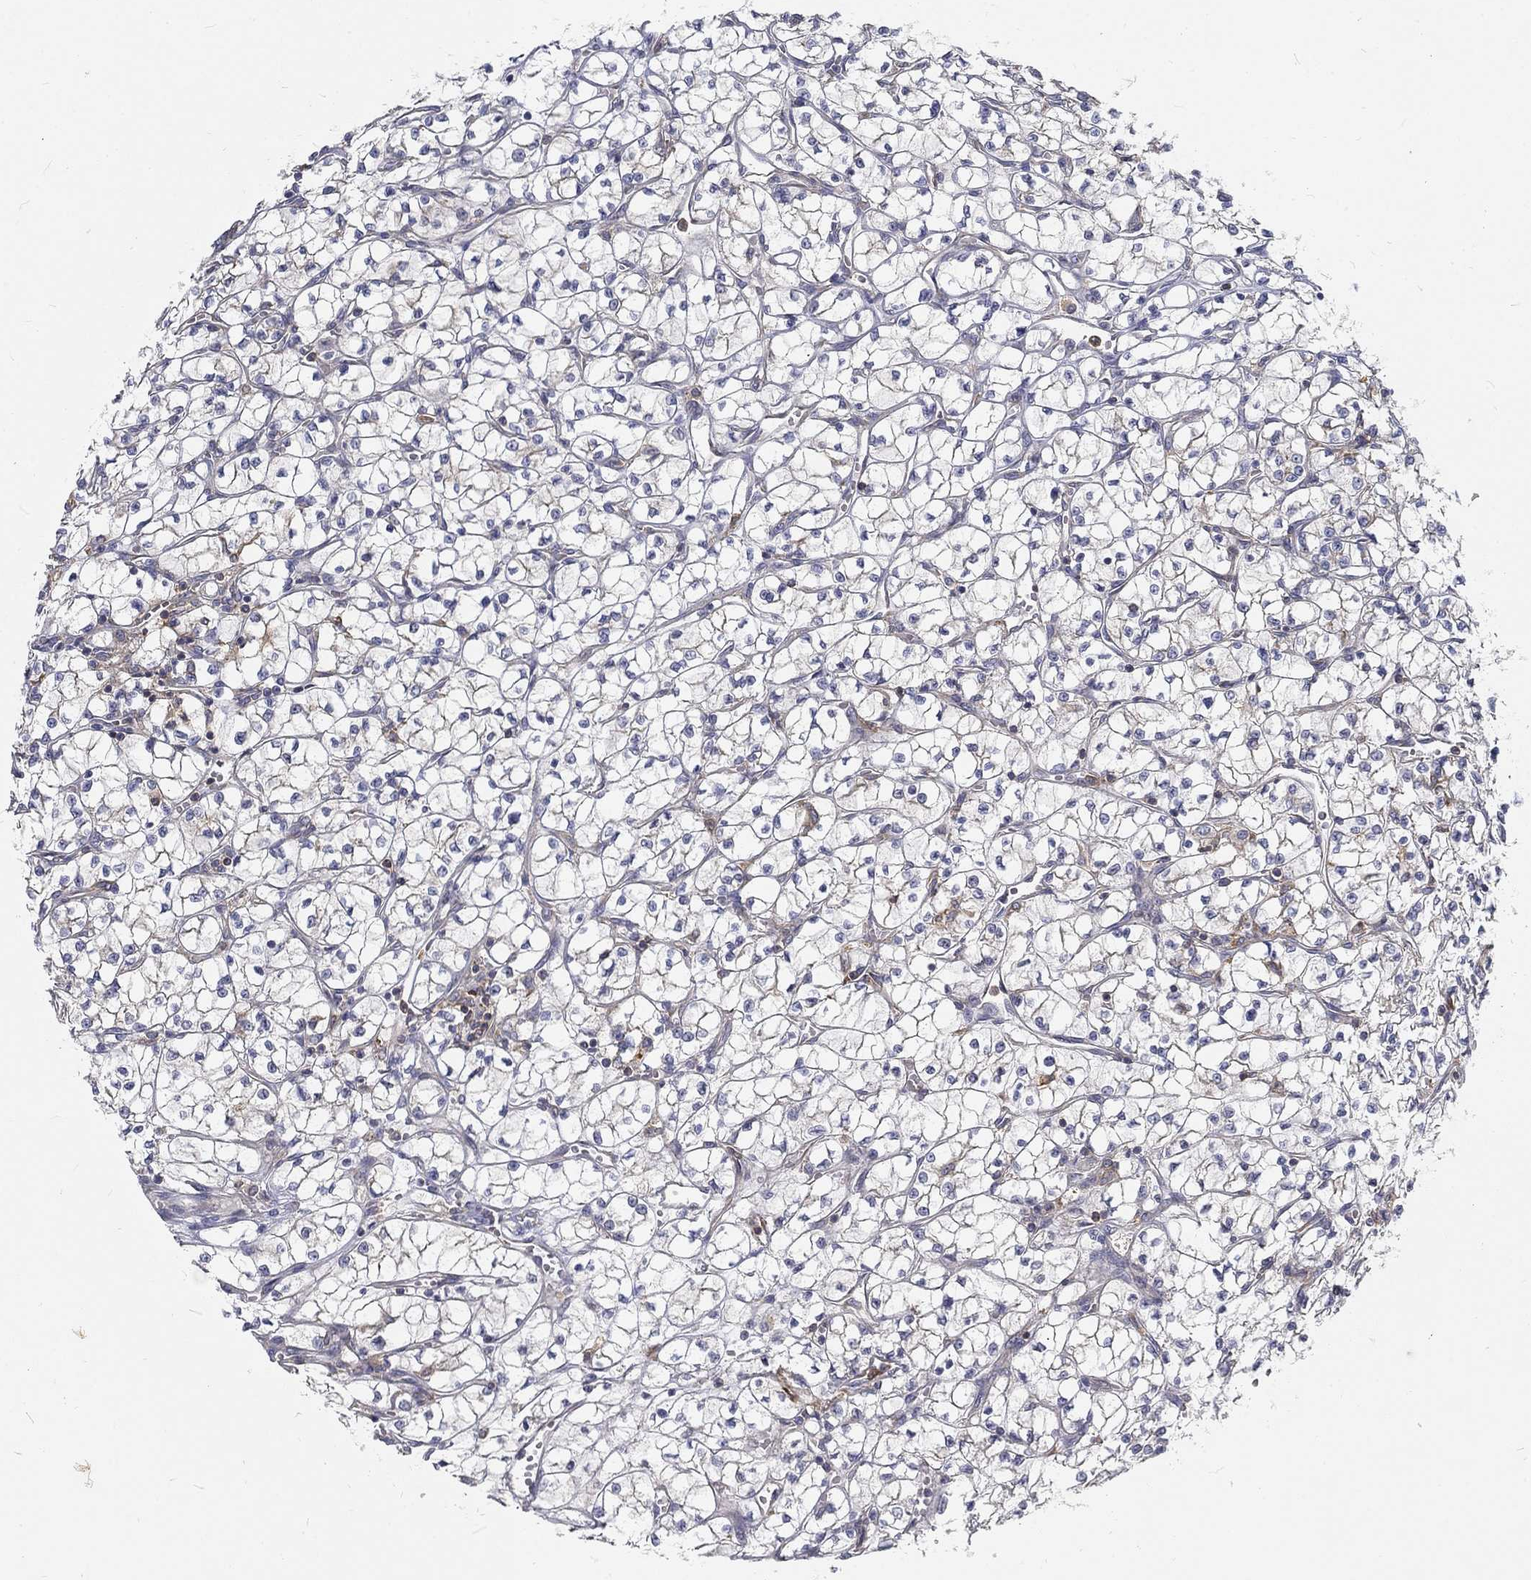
{"staining": {"intensity": "negative", "quantity": "none", "location": "none"}, "tissue": "renal cancer", "cell_type": "Tumor cells", "image_type": "cancer", "snomed": [{"axis": "morphology", "description": "Adenocarcinoma, NOS"}, {"axis": "topography", "description": "Kidney"}], "caption": "DAB (3,3'-diaminobenzidine) immunohistochemical staining of adenocarcinoma (renal) demonstrates no significant staining in tumor cells.", "gene": "MTMR11", "patient": {"sex": "female", "age": 64}}